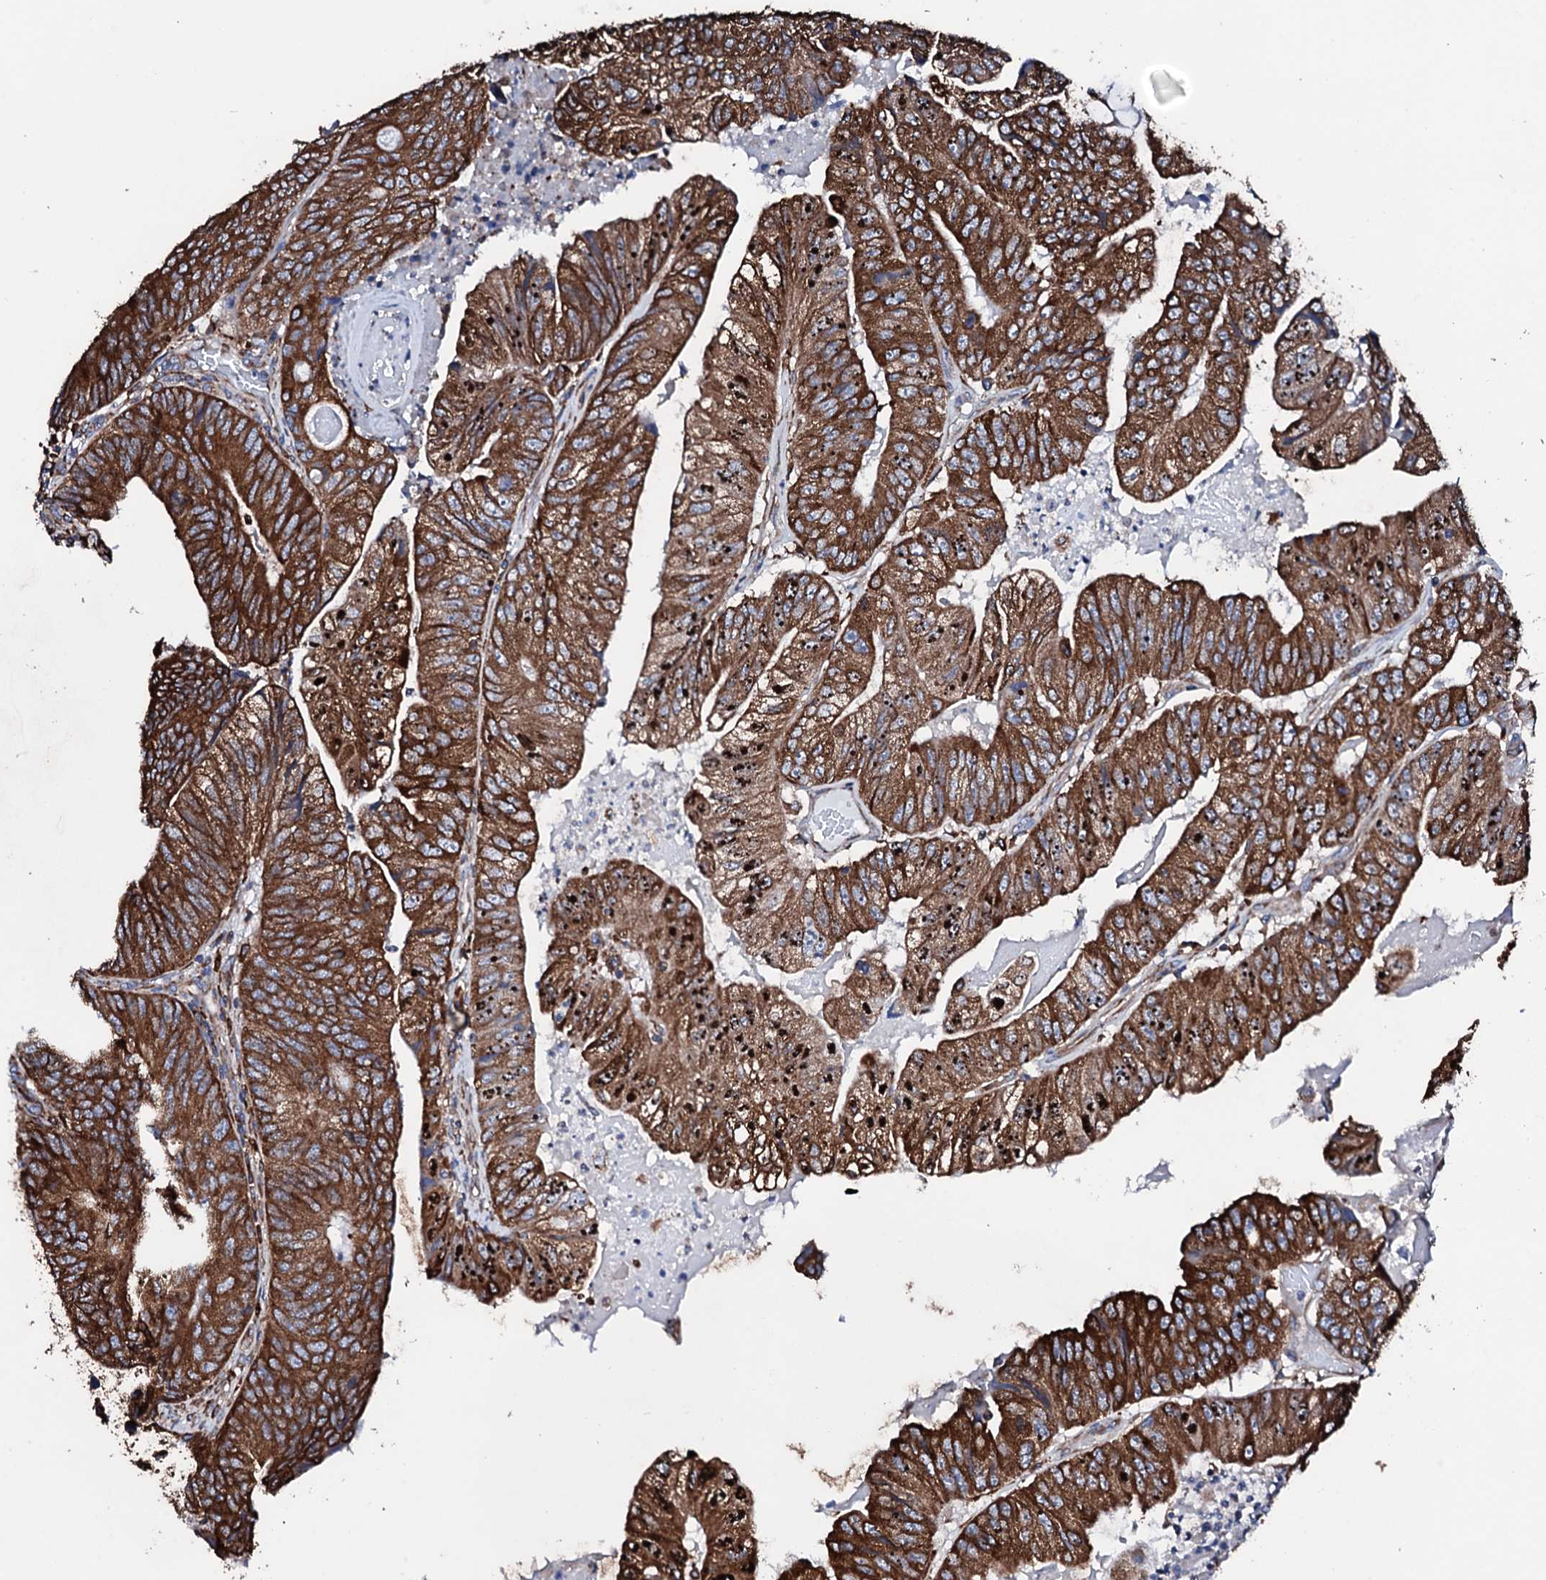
{"staining": {"intensity": "strong", "quantity": ">75%", "location": "cytoplasmic/membranous"}, "tissue": "colorectal cancer", "cell_type": "Tumor cells", "image_type": "cancer", "snomed": [{"axis": "morphology", "description": "Adenocarcinoma, NOS"}, {"axis": "topography", "description": "Colon"}], "caption": "High-power microscopy captured an immunohistochemistry (IHC) image of adenocarcinoma (colorectal), revealing strong cytoplasmic/membranous positivity in about >75% of tumor cells.", "gene": "AMDHD1", "patient": {"sex": "female", "age": 67}}